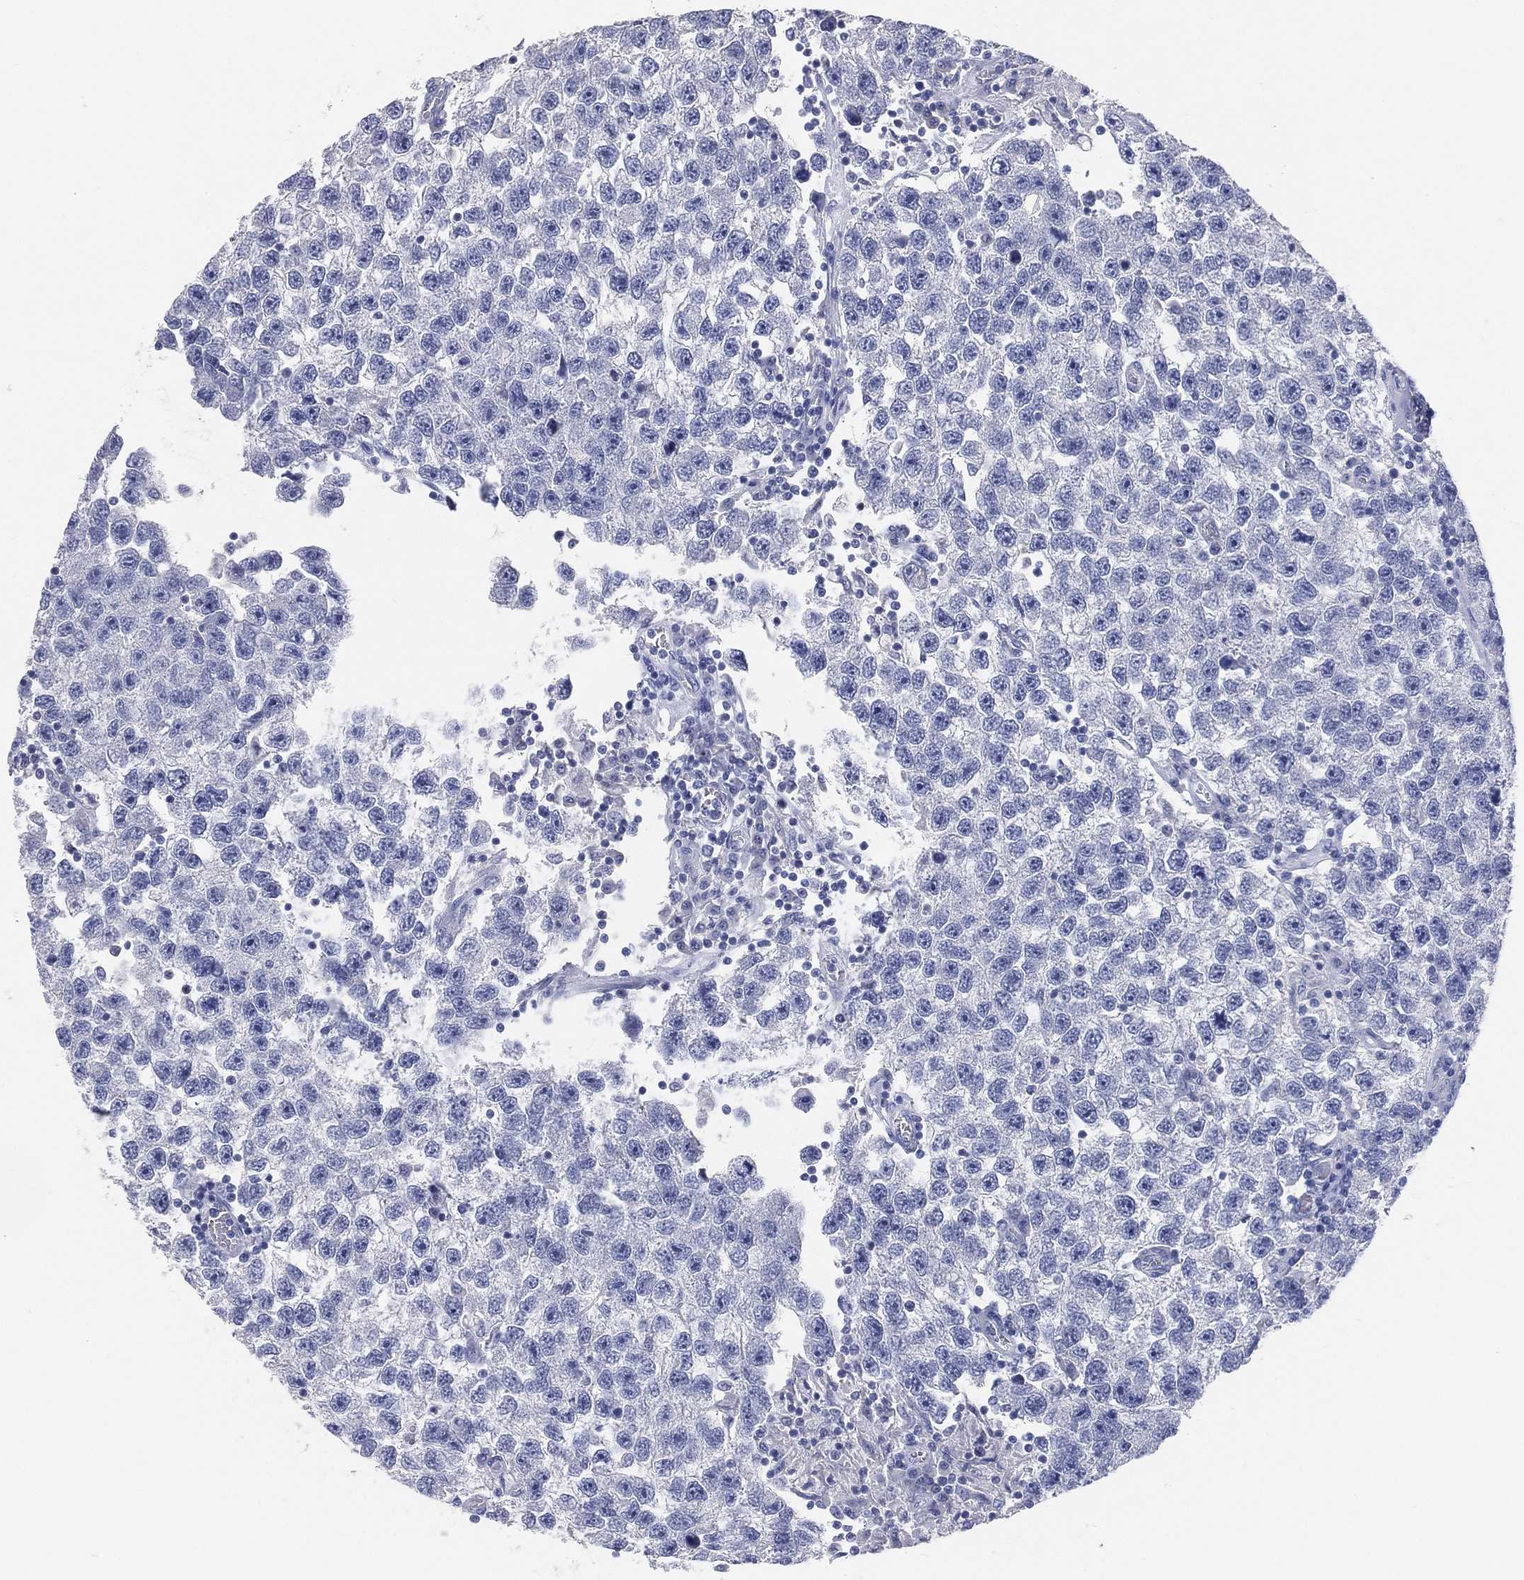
{"staining": {"intensity": "negative", "quantity": "none", "location": "none"}, "tissue": "testis cancer", "cell_type": "Tumor cells", "image_type": "cancer", "snomed": [{"axis": "morphology", "description": "Seminoma, NOS"}, {"axis": "topography", "description": "Testis"}], "caption": "Photomicrograph shows no significant protein positivity in tumor cells of testis seminoma.", "gene": "FAM187B", "patient": {"sex": "male", "age": 26}}